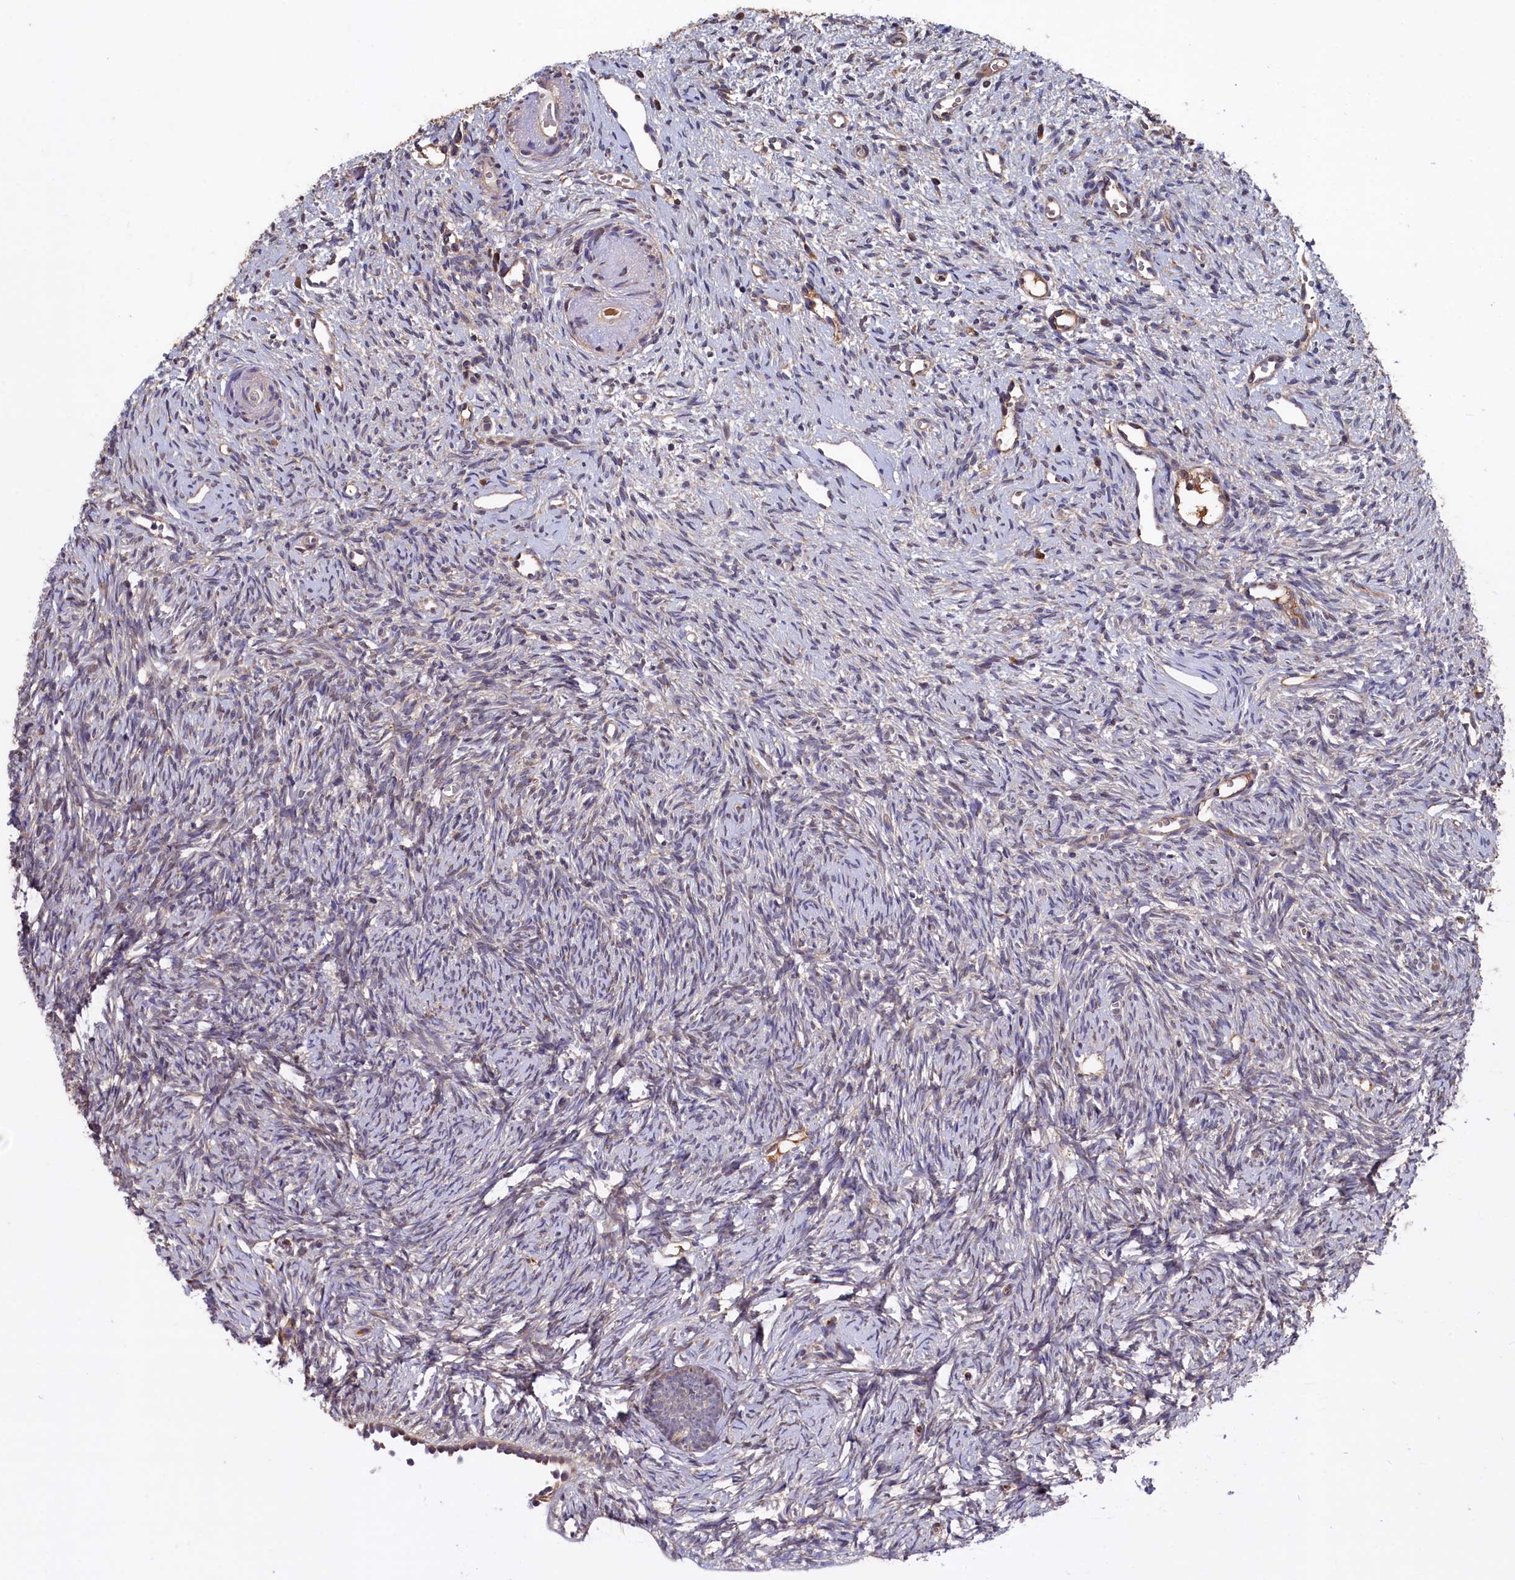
{"staining": {"intensity": "moderate", "quantity": ">75%", "location": "cytoplasmic/membranous"}, "tissue": "ovary", "cell_type": "Follicle cells", "image_type": "normal", "snomed": [{"axis": "morphology", "description": "Normal tissue, NOS"}, {"axis": "topography", "description": "Ovary"}], "caption": "Protein analysis of benign ovary reveals moderate cytoplasmic/membranous positivity in approximately >75% of follicle cells.", "gene": "SLC12A4", "patient": {"sex": "female", "age": 51}}